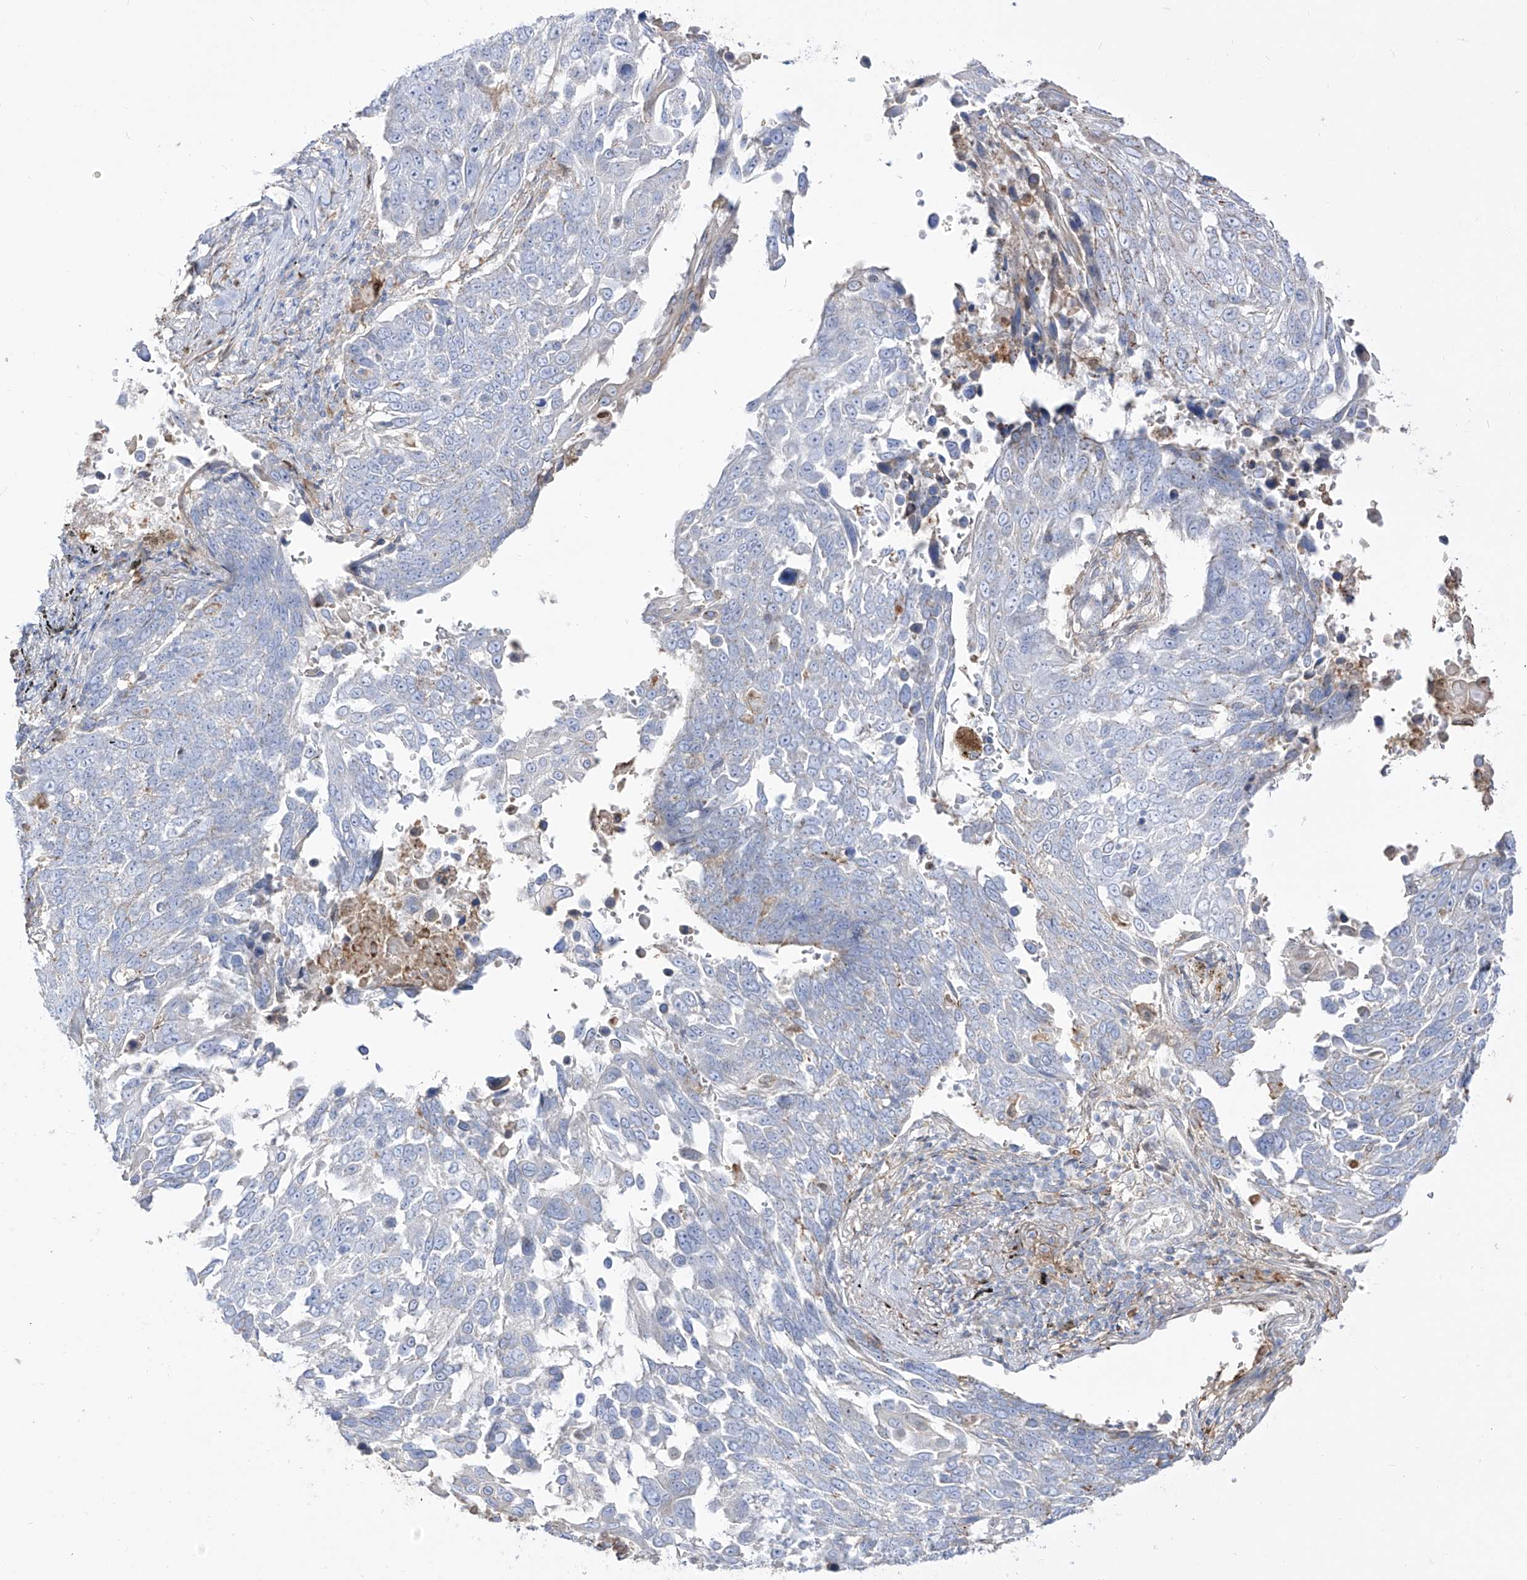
{"staining": {"intensity": "negative", "quantity": "none", "location": "none"}, "tissue": "lung cancer", "cell_type": "Tumor cells", "image_type": "cancer", "snomed": [{"axis": "morphology", "description": "Squamous cell carcinoma, NOS"}, {"axis": "topography", "description": "Lung"}], "caption": "This is an immunohistochemistry photomicrograph of lung squamous cell carcinoma. There is no expression in tumor cells.", "gene": "ZGRF1", "patient": {"sex": "male", "age": 66}}